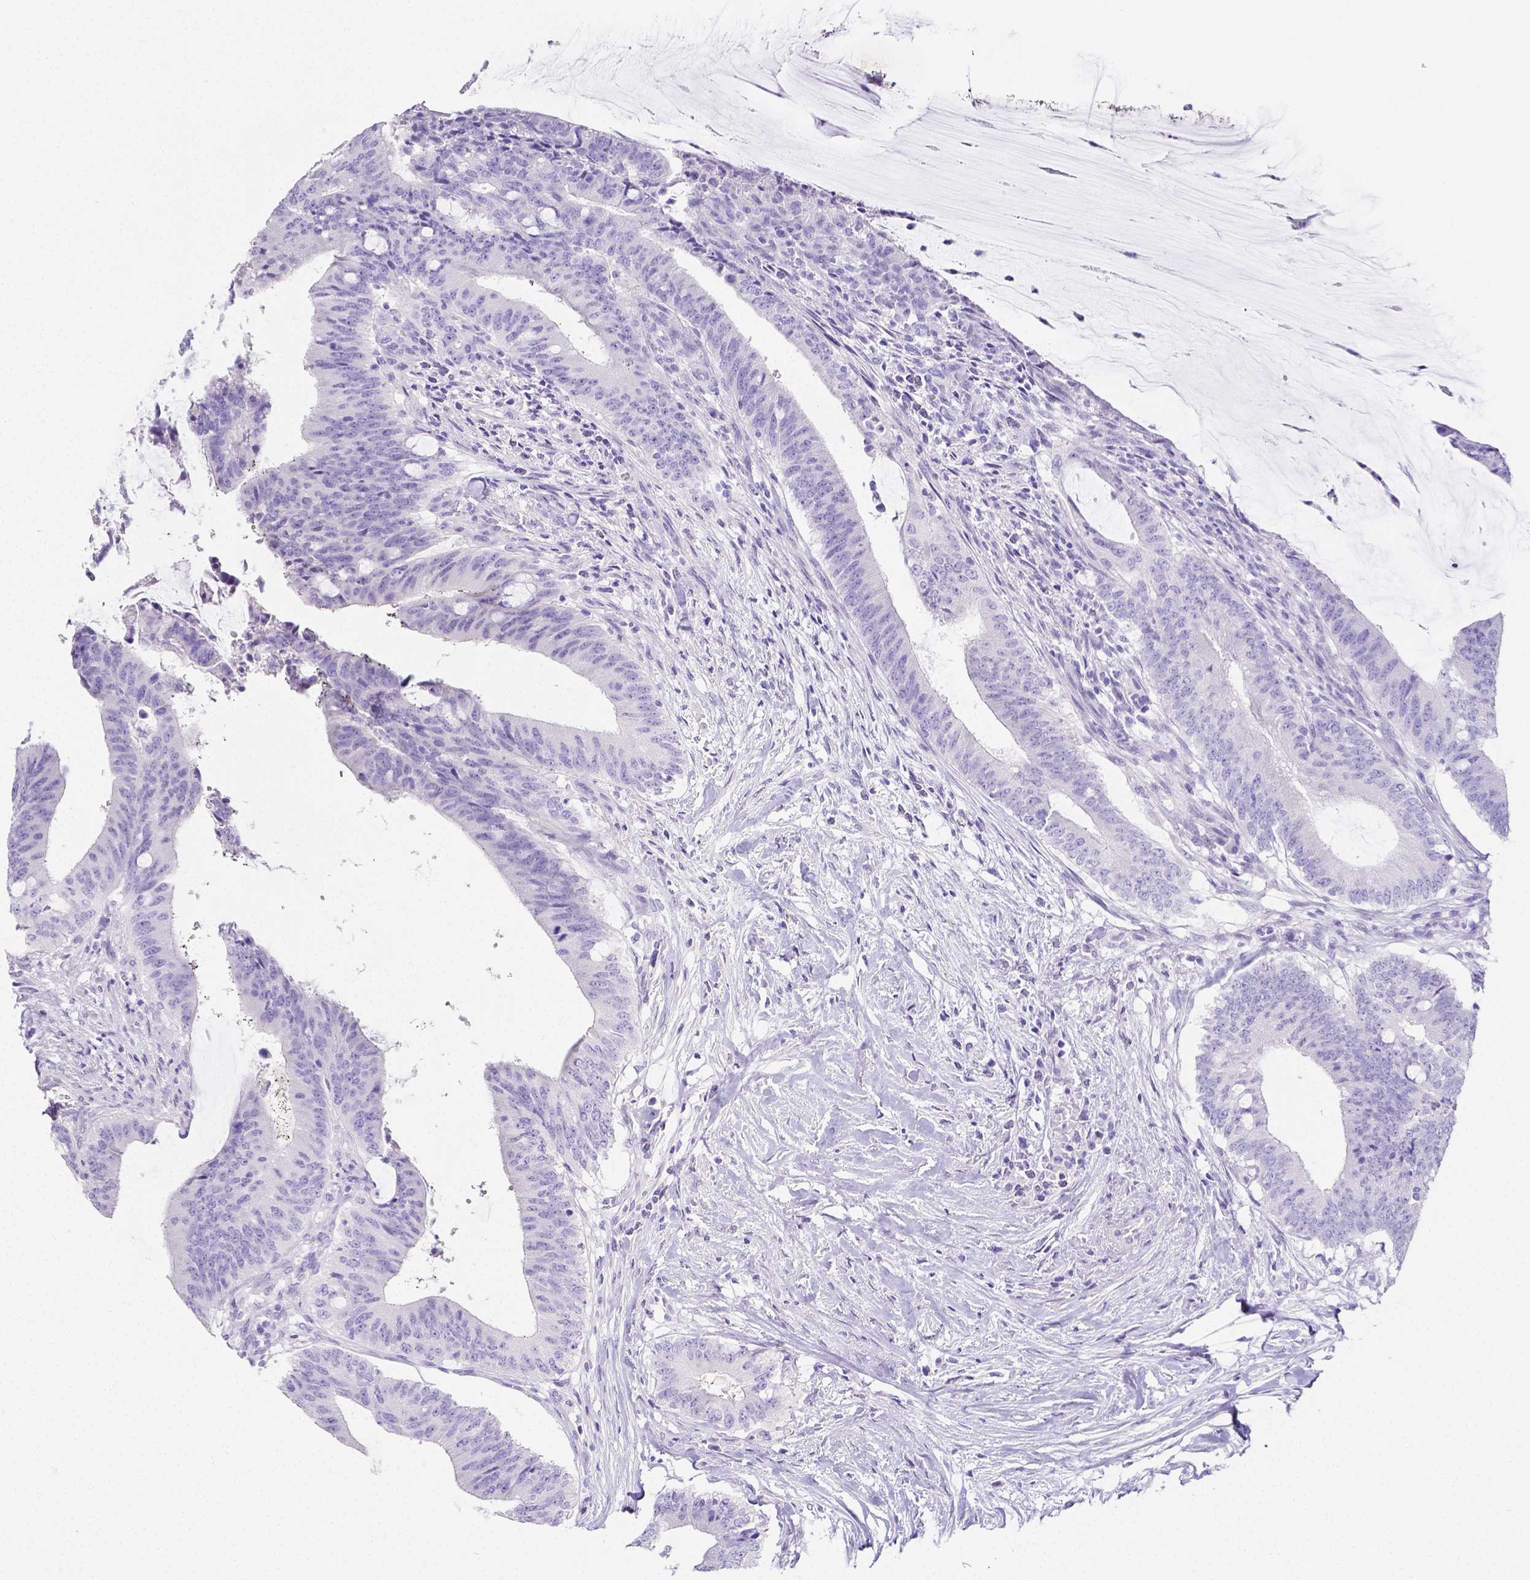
{"staining": {"intensity": "negative", "quantity": "none", "location": "none"}, "tissue": "colorectal cancer", "cell_type": "Tumor cells", "image_type": "cancer", "snomed": [{"axis": "morphology", "description": "Adenocarcinoma, NOS"}, {"axis": "topography", "description": "Colon"}], "caption": "Immunohistochemistry histopathology image of neoplastic tissue: human adenocarcinoma (colorectal) stained with DAB shows no significant protein positivity in tumor cells. (Brightfield microscopy of DAB immunohistochemistry (IHC) at high magnification).", "gene": "ARHGAP36", "patient": {"sex": "female", "age": 43}}